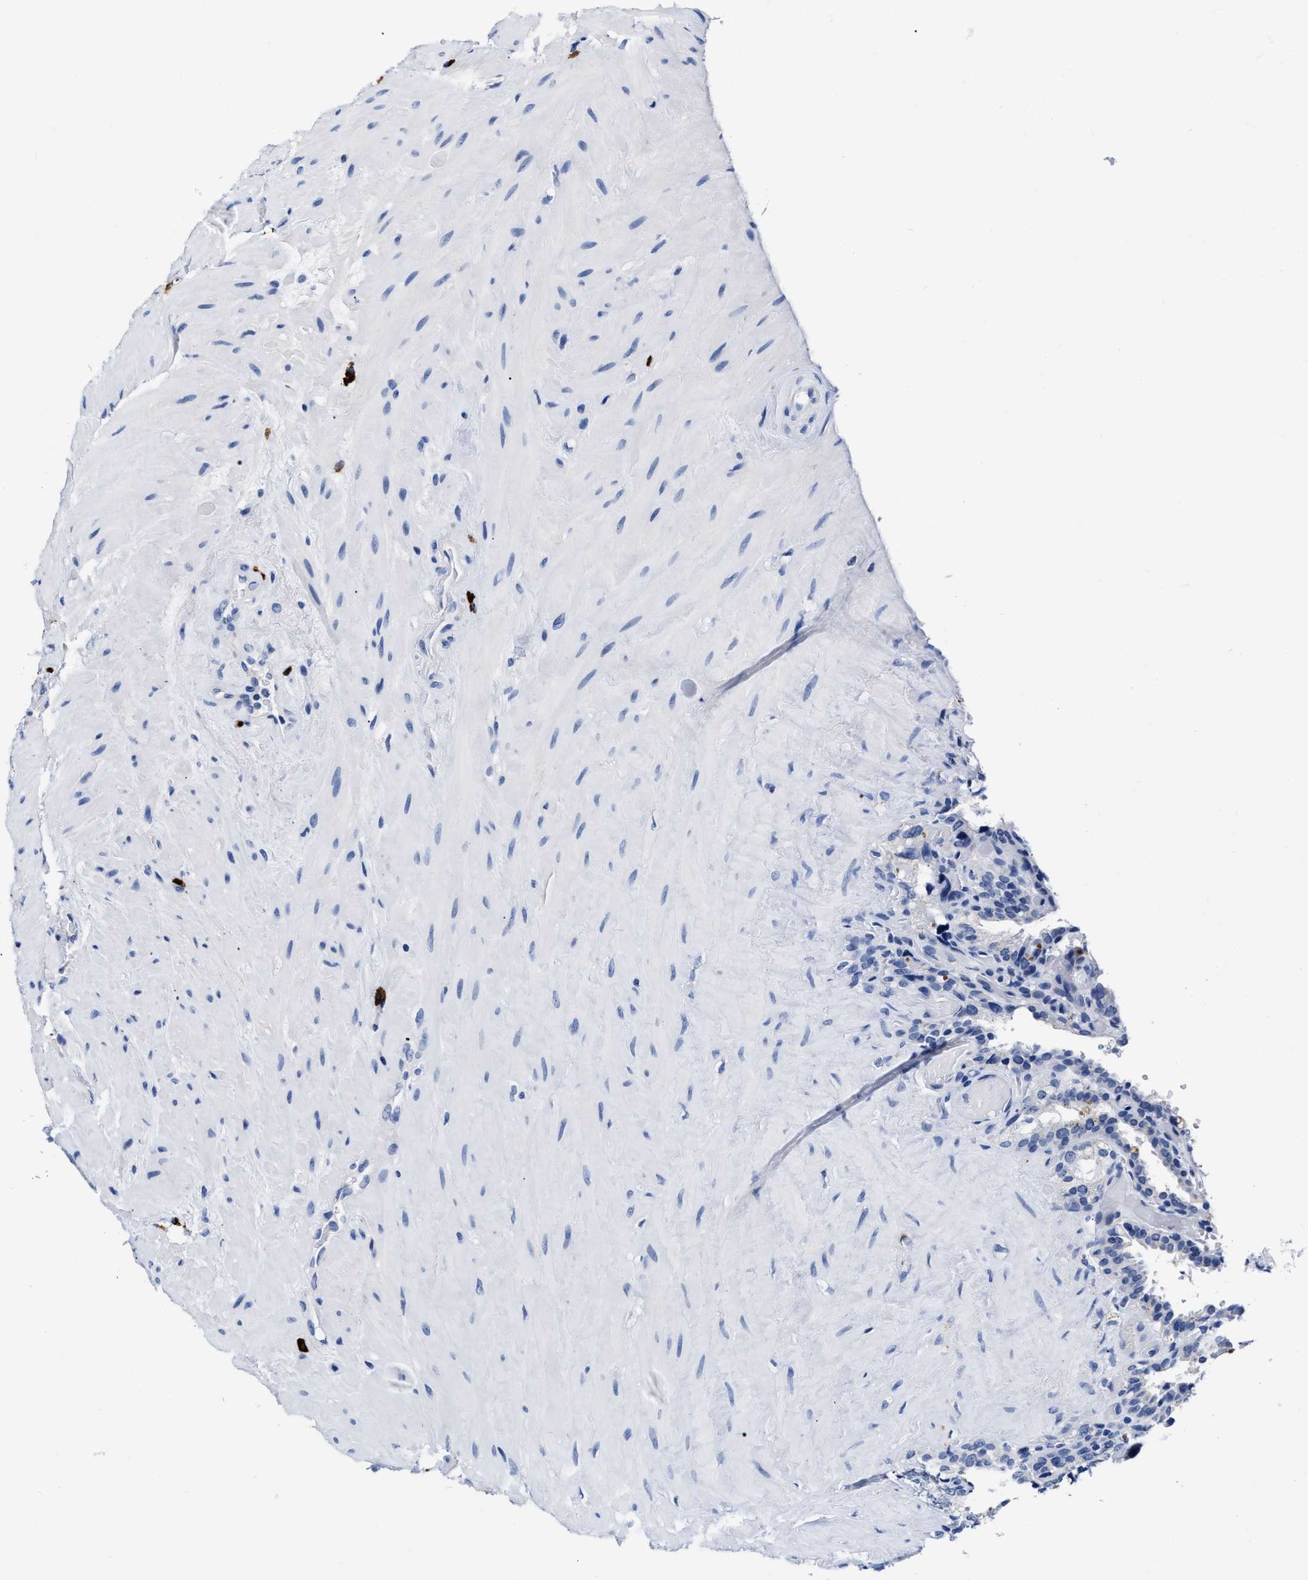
{"staining": {"intensity": "negative", "quantity": "none", "location": "none"}, "tissue": "seminal vesicle", "cell_type": "Glandular cells", "image_type": "normal", "snomed": [{"axis": "morphology", "description": "Normal tissue, NOS"}, {"axis": "topography", "description": "Seminal veicle"}], "caption": "Protein analysis of unremarkable seminal vesicle exhibits no significant positivity in glandular cells.", "gene": "CER1", "patient": {"sex": "male", "age": 68}}